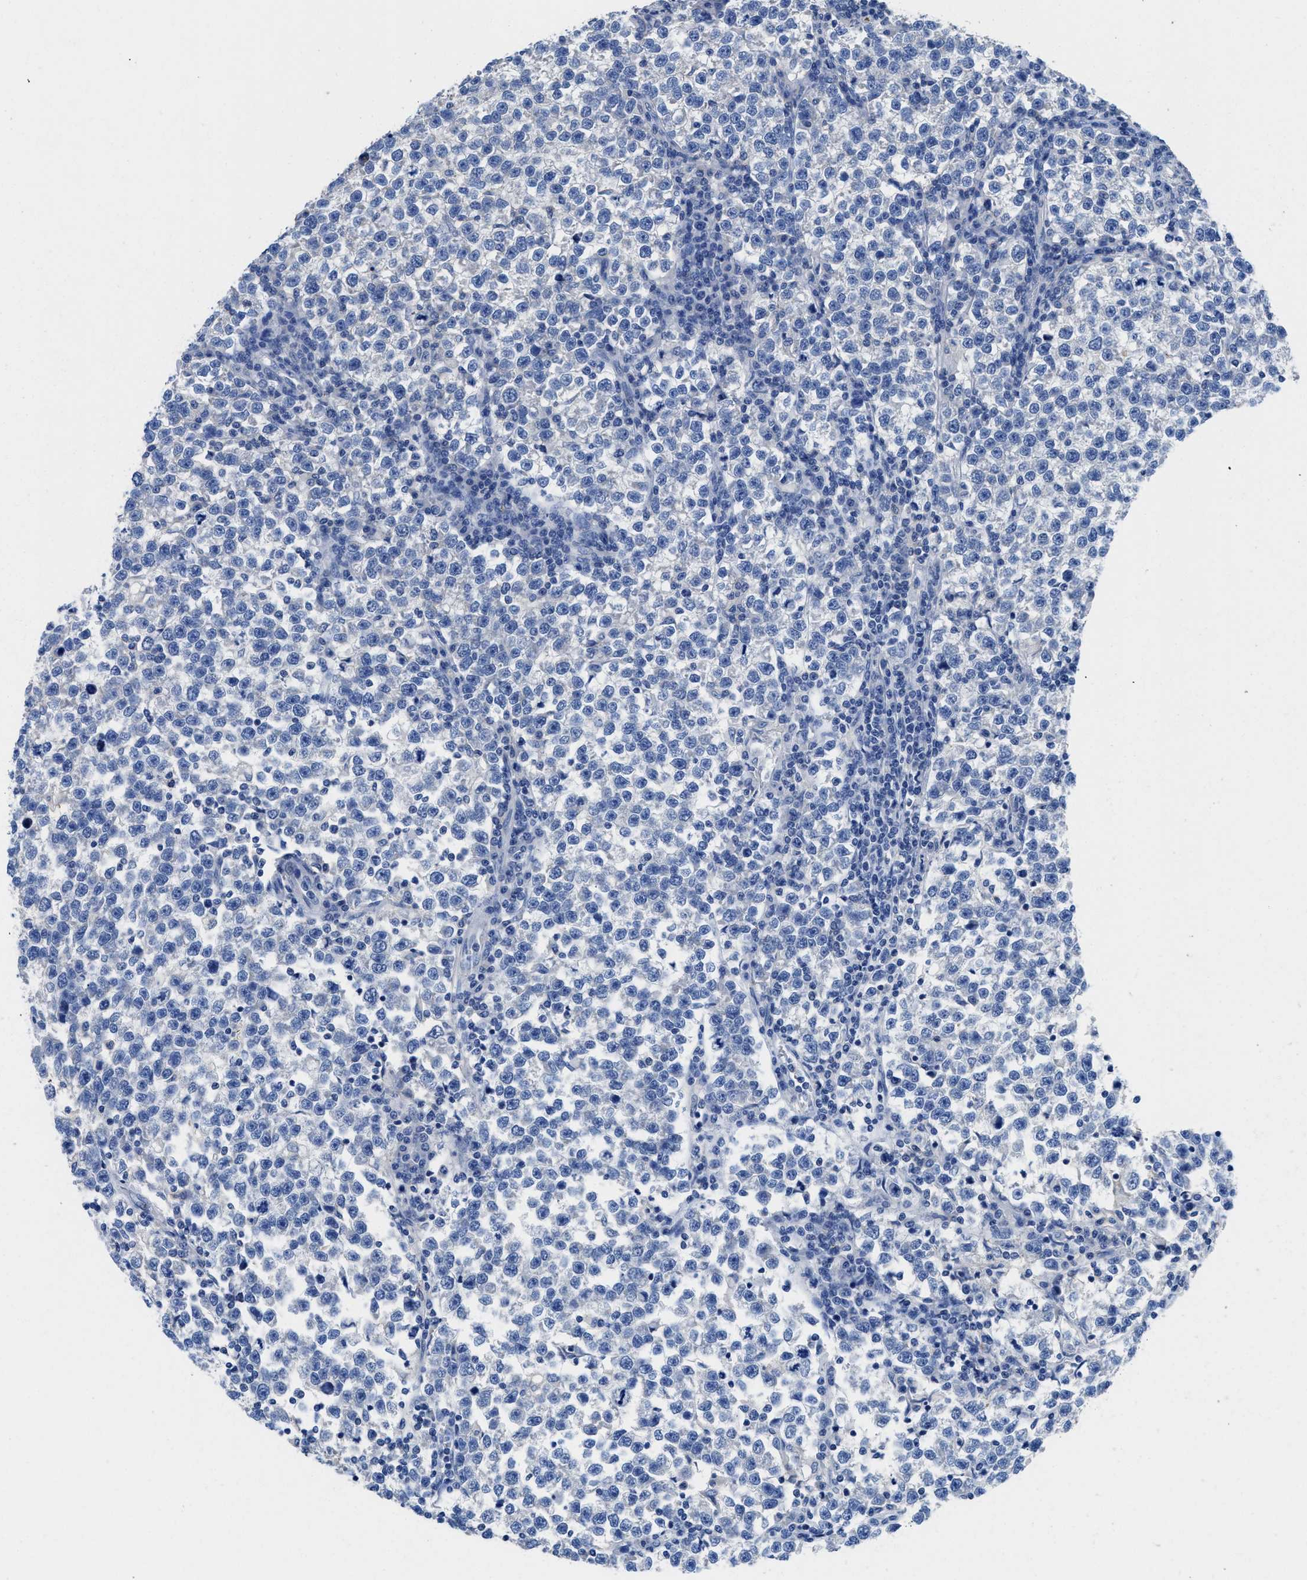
{"staining": {"intensity": "negative", "quantity": "none", "location": "none"}, "tissue": "testis cancer", "cell_type": "Tumor cells", "image_type": "cancer", "snomed": [{"axis": "morphology", "description": "Normal tissue, NOS"}, {"axis": "morphology", "description": "Seminoma, NOS"}, {"axis": "topography", "description": "Testis"}], "caption": "A photomicrograph of human testis seminoma is negative for staining in tumor cells.", "gene": "NEB", "patient": {"sex": "male", "age": 43}}